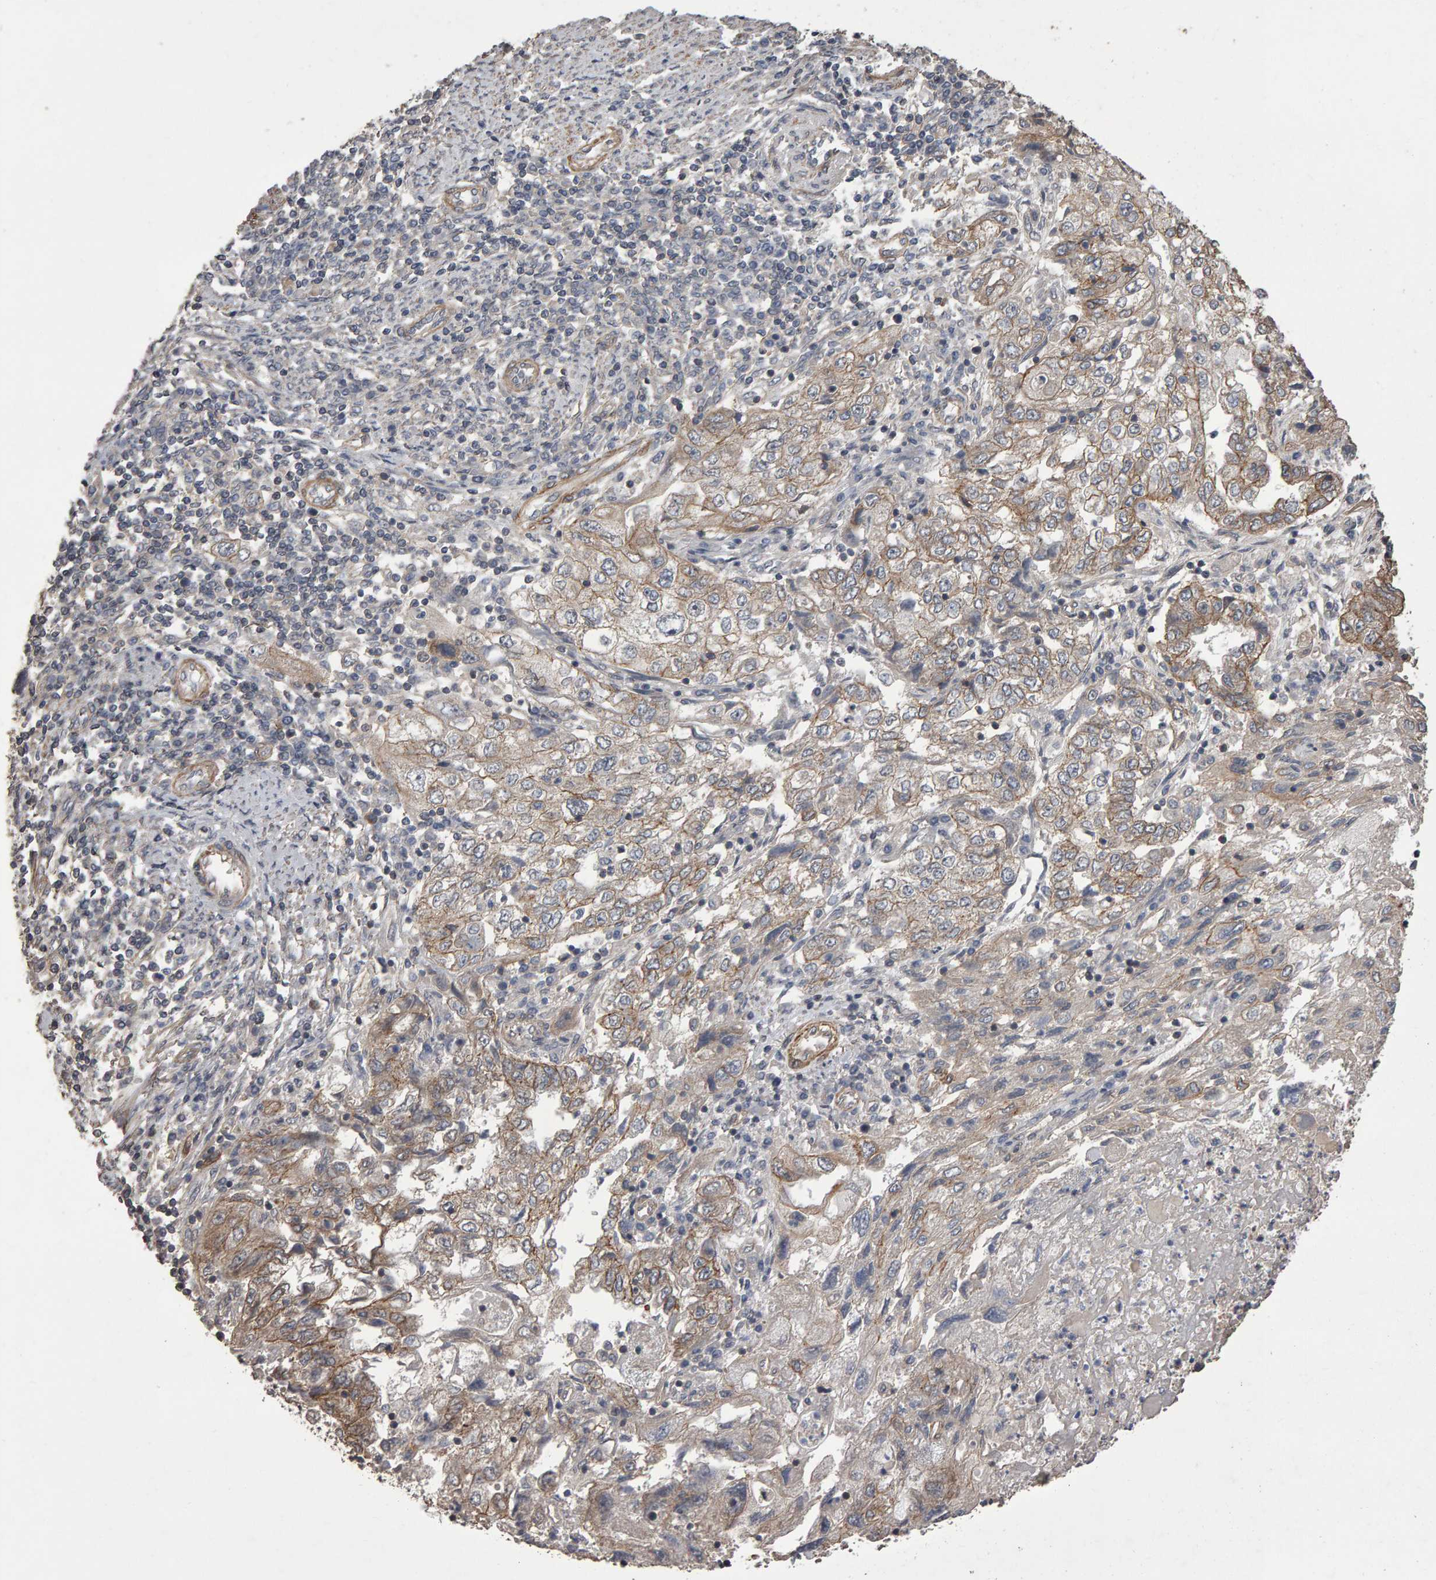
{"staining": {"intensity": "moderate", "quantity": "<25%", "location": "cytoplasmic/membranous"}, "tissue": "endometrial cancer", "cell_type": "Tumor cells", "image_type": "cancer", "snomed": [{"axis": "morphology", "description": "Adenocarcinoma, NOS"}, {"axis": "topography", "description": "Endometrium"}], "caption": "Endometrial cancer (adenocarcinoma) was stained to show a protein in brown. There is low levels of moderate cytoplasmic/membranous positivity in about <25% of tumor cells. (DAB = brown stain, brightfield microscopy at high magnification).", "gene": "SCRIB", "patient": {"sex": "female", "age": 49}}